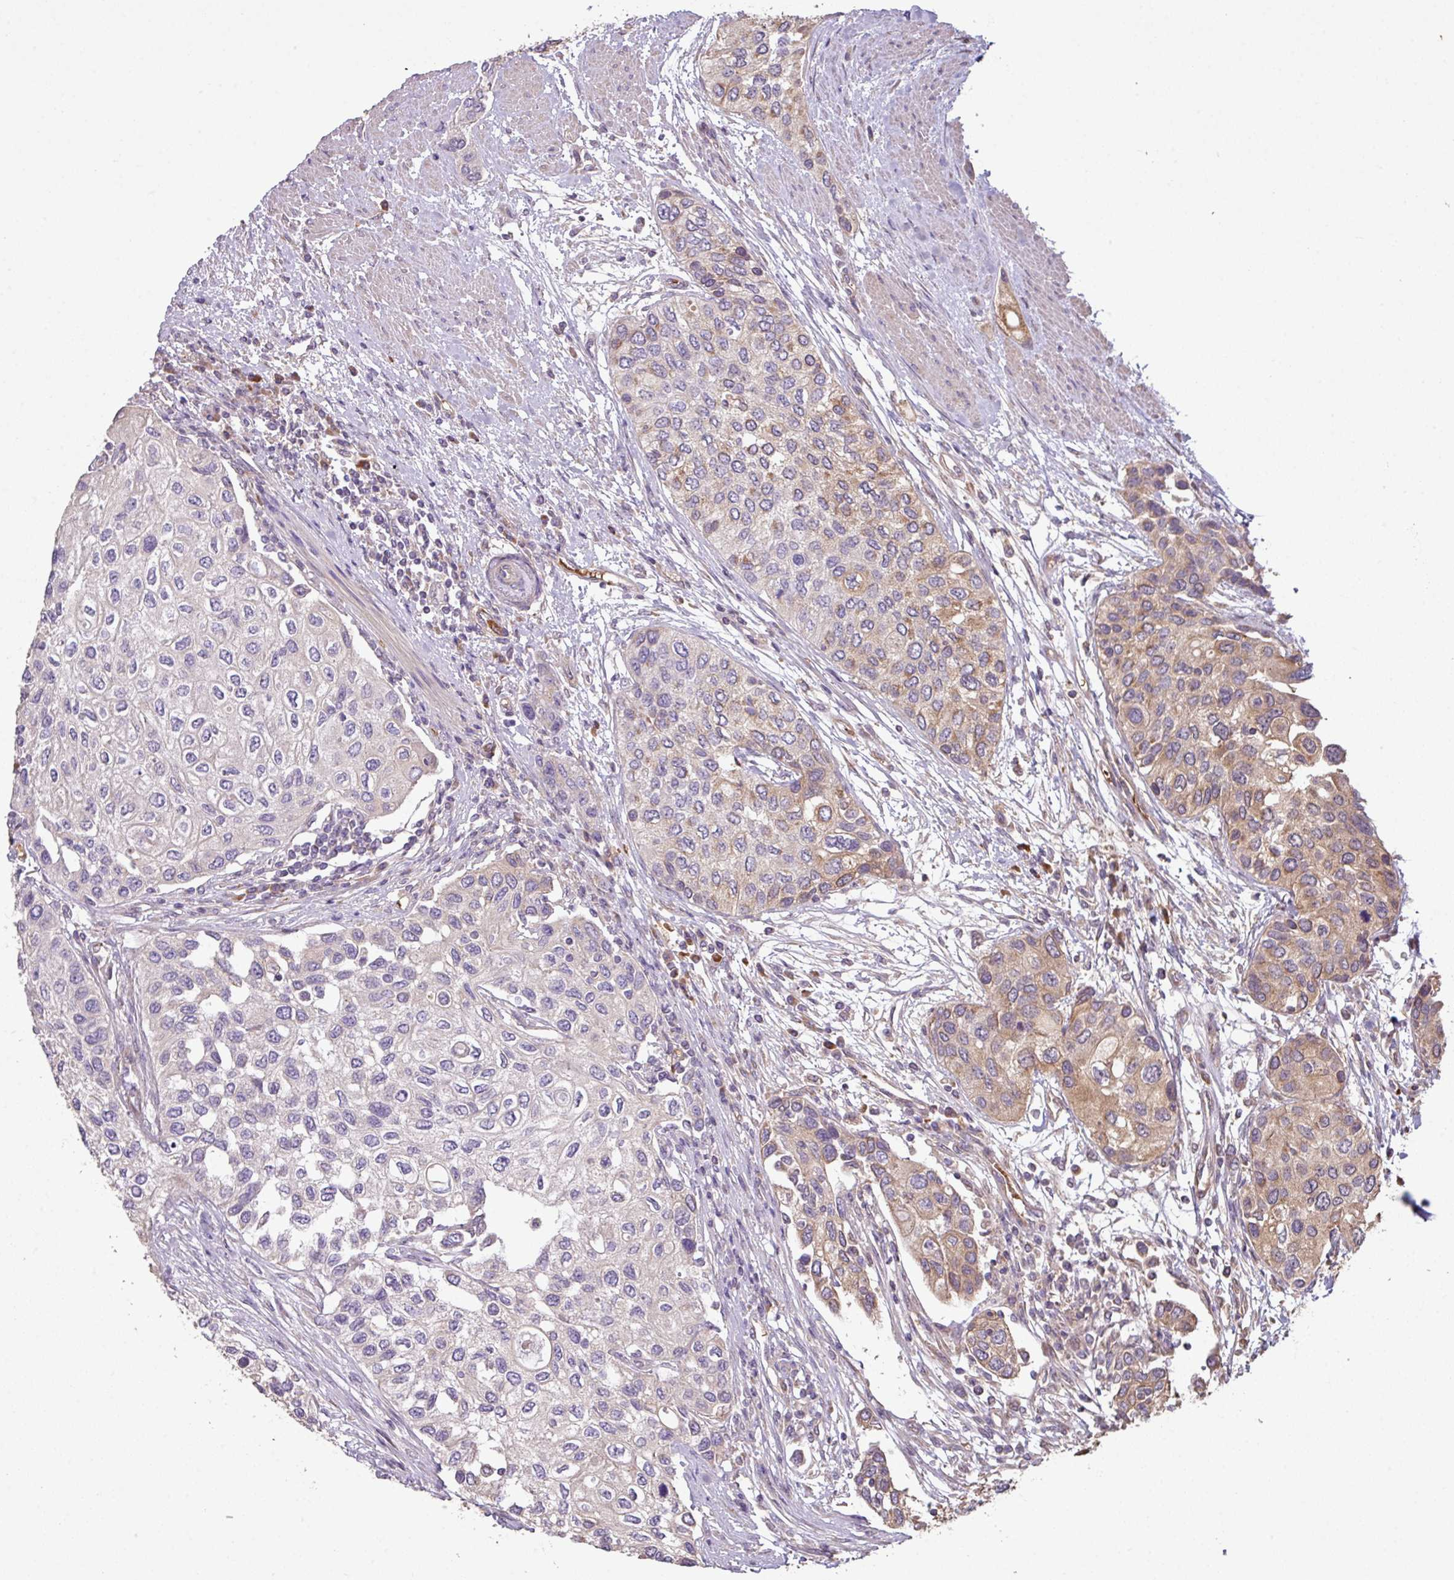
{"staining": {"intensity": "moderate", "quantity": "<25%", "location": "cytoplasmic/membranous"}, "tissue": "urothelial cancer", "cell_type": "Tumor cells", "image_type": "cancer", "snomed": [{"axis": "morphology", "description": "Normal tissue, NOS"}, {"axis": "morphology", "description": "Urothelial carcinoma, High grade"}, {"axis": "topography", "description": "Vascular tissue"}, {"axis": "topography", "description": "Urinary bladder"}], "caption": "Urothelial carcinoma (high-grade) tissue reveals moderate cytoplasmic/membranous expression in about <25% of tumor cells The staining was performed using DAB (3,3'-diaminobenzidine) to visualize the protein expression in brown, while the nuclei were stained in blue with hematoxylin (Magnification: 20x).", "gene": "NHSL2", "patient": {"sex": "female", "age": 56}}